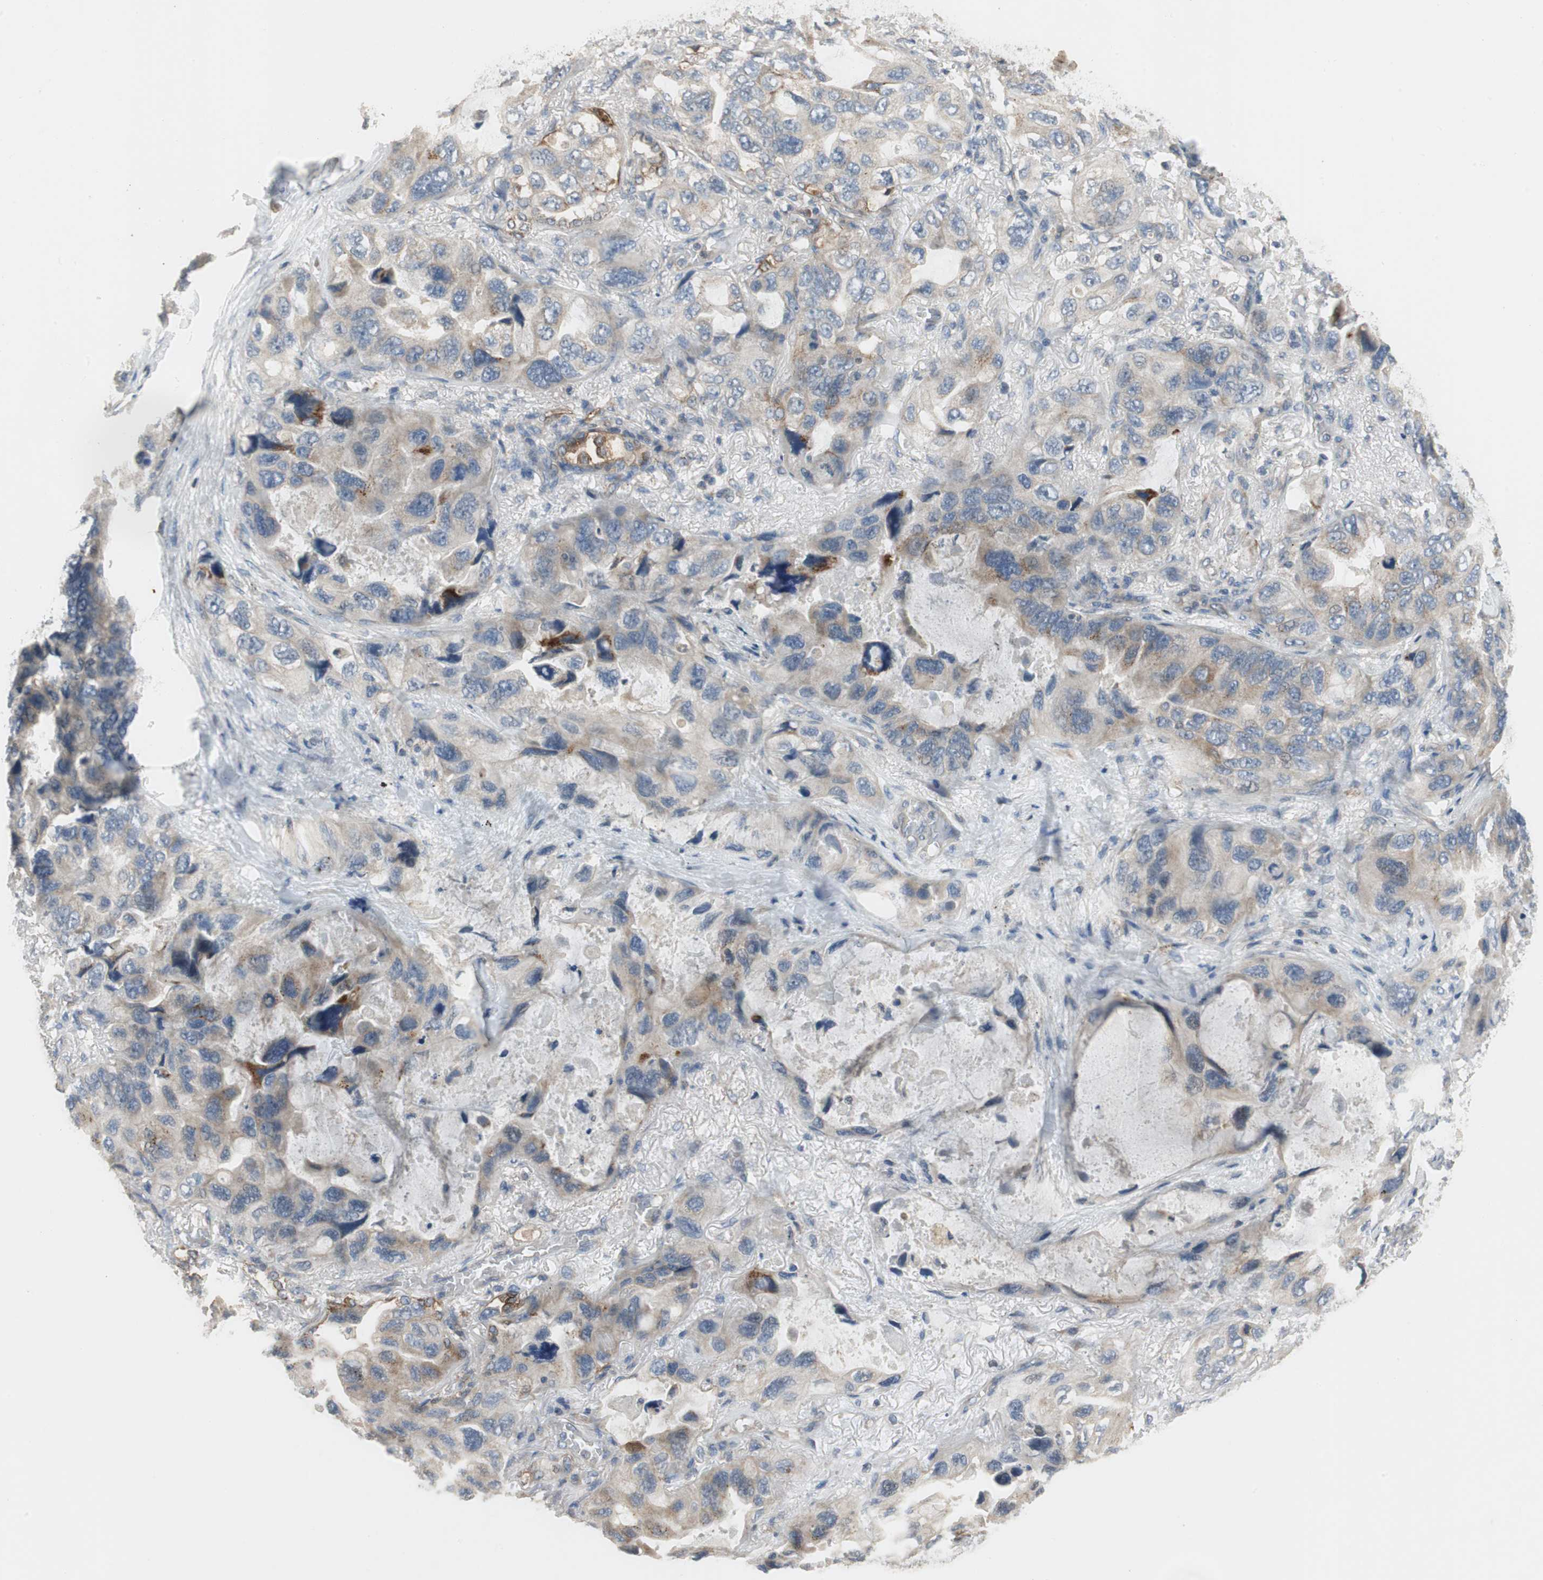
{"staining": {"intensity": "weak", "quantity": "<25%", "location": "cytoplasmic/membranous"}, "tissue": "lung cancer", "cell_type": "Tumor cells", "image_type": "cancer", "snomed": [{"axis": "morphology", "description": "Squamous cell carcinoma, NOS"}, {"axis": "topography", "description": "Lung"}], "caption": "High power microscopy micrograph of an immunohistochemistry (IHC) photomicrograph of squamous cell carcinoma (lung), revealing no significant staining in tumor cells.", "gene": "ALPL", "patient": {"sex": "female", "age": 73}}